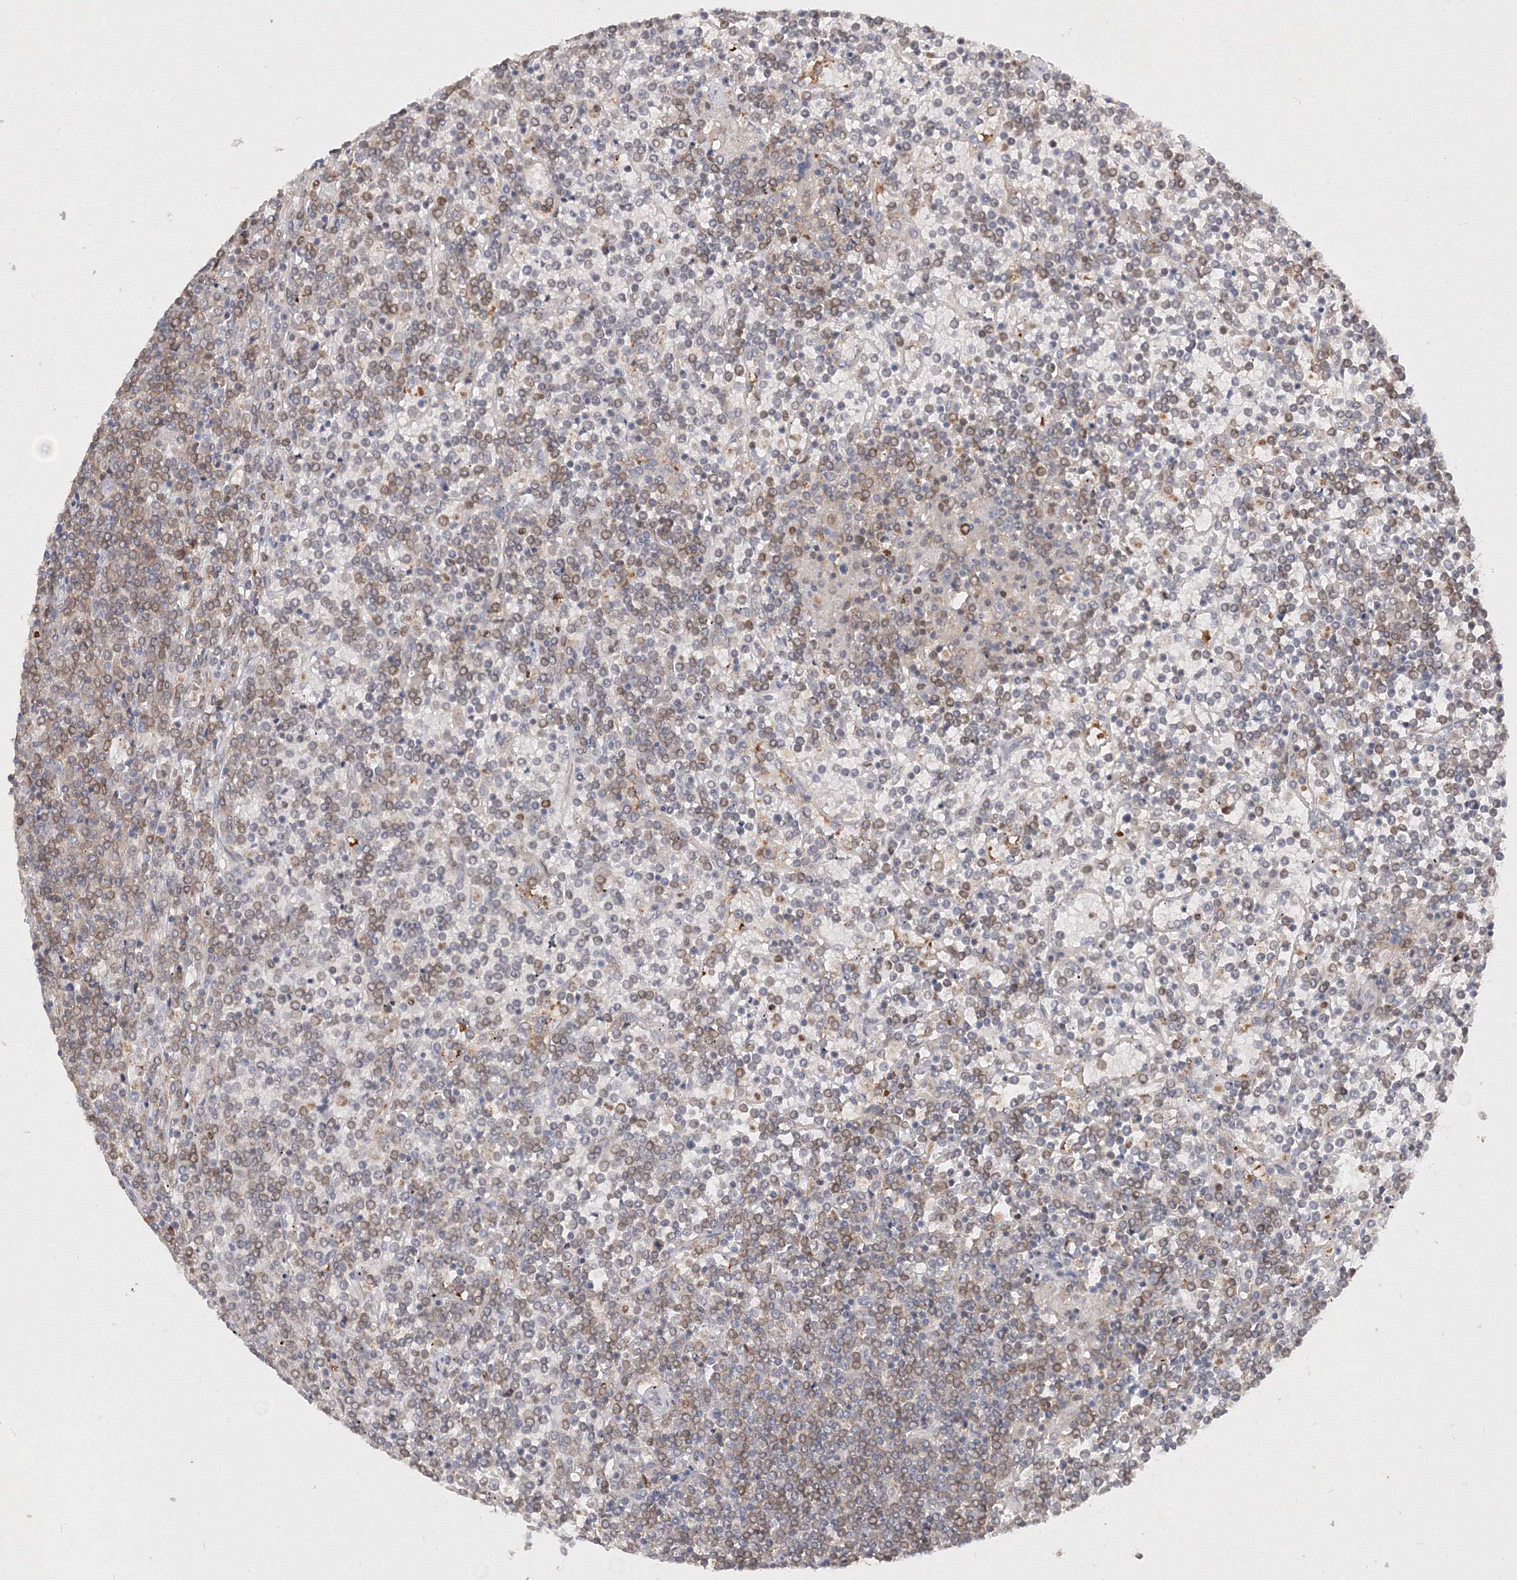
{"staining": {"intensity": "weak", "quantity": "25%-75%", "location": "cytoplasmic/membranous"}, "tissue": "lymphoma", "cell_type": "Tumor cells", "image_type": "cancer", "snomed": [{"axis": "morphology", "description": "Malignant lymphoma, non-Hodgkin's type, Low grade"}, {"axis": "topography", "description": "Spleen"}], "caption": "Immunohistochemical staining of human malignant lymphoma, non-Hodgkin's type (low-grade) displays low levels of weak cytoplasmic/membranous positivity in approximately 25%-75% of tumor cells.", "gene": "TMEM50B", "patient": {"sex": "female", "age": 19}}